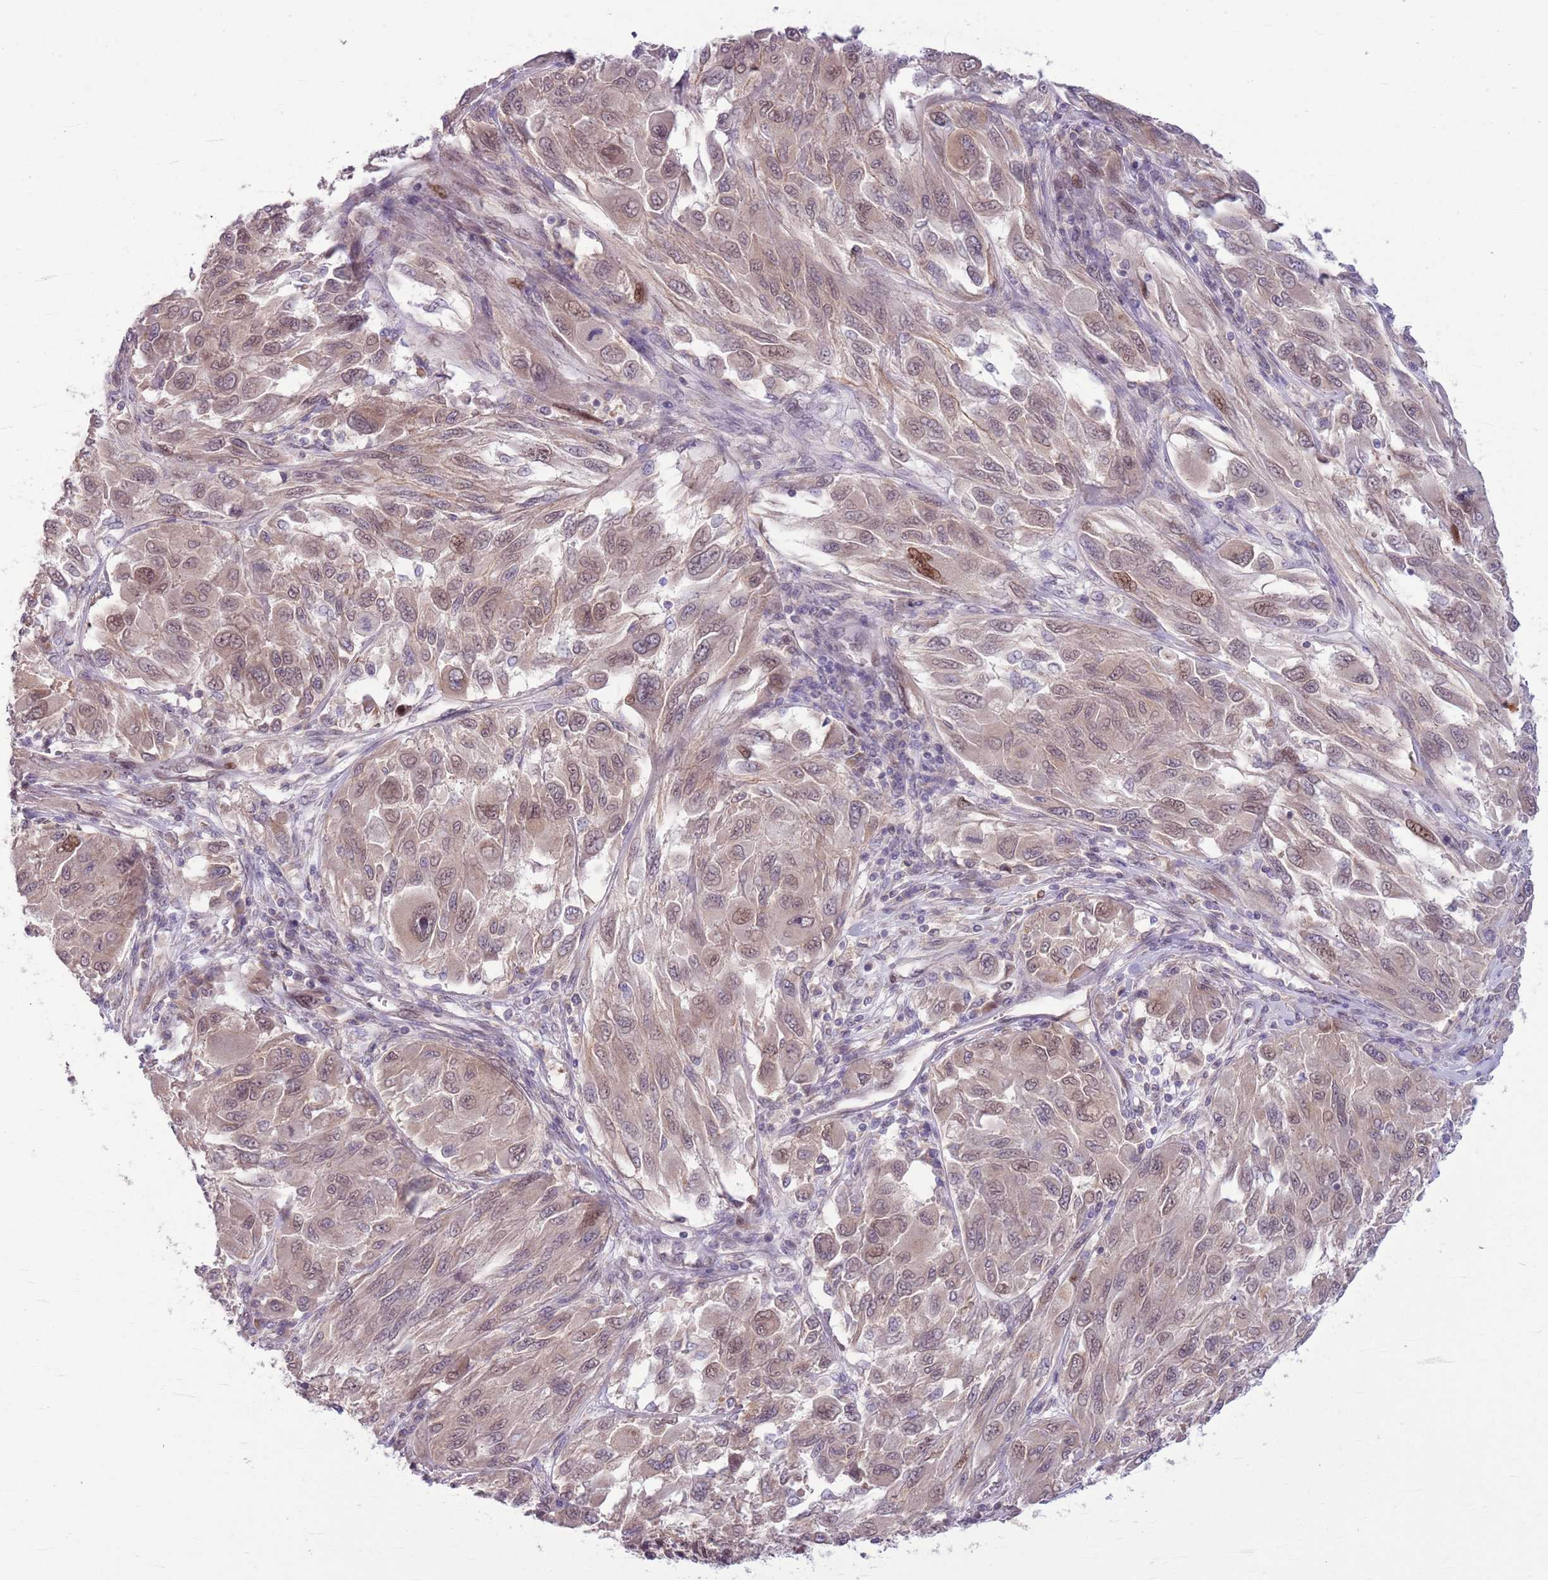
{"staining": {"intensity": "moderate", "quantity": "<25%", "location": "nuclear"}, "tissue": "melanoma", "cell_type": "Tumor cells", "image_type": "cancer", "snomed": [{"axis": "morphology", "description": "Malignant melanoma, NOS"}, {"axis": "topography", "description": "Skin"}], "caption": "This micrograph exhibits malignant melanoma stained with IHC to label a protein in brown. The nuclear of tumor cells show moderate positivity for the protein. Nuclei are counter-stained blue.", "gene": "CCND2", "patient": {"sex": "female", "age": 91}}